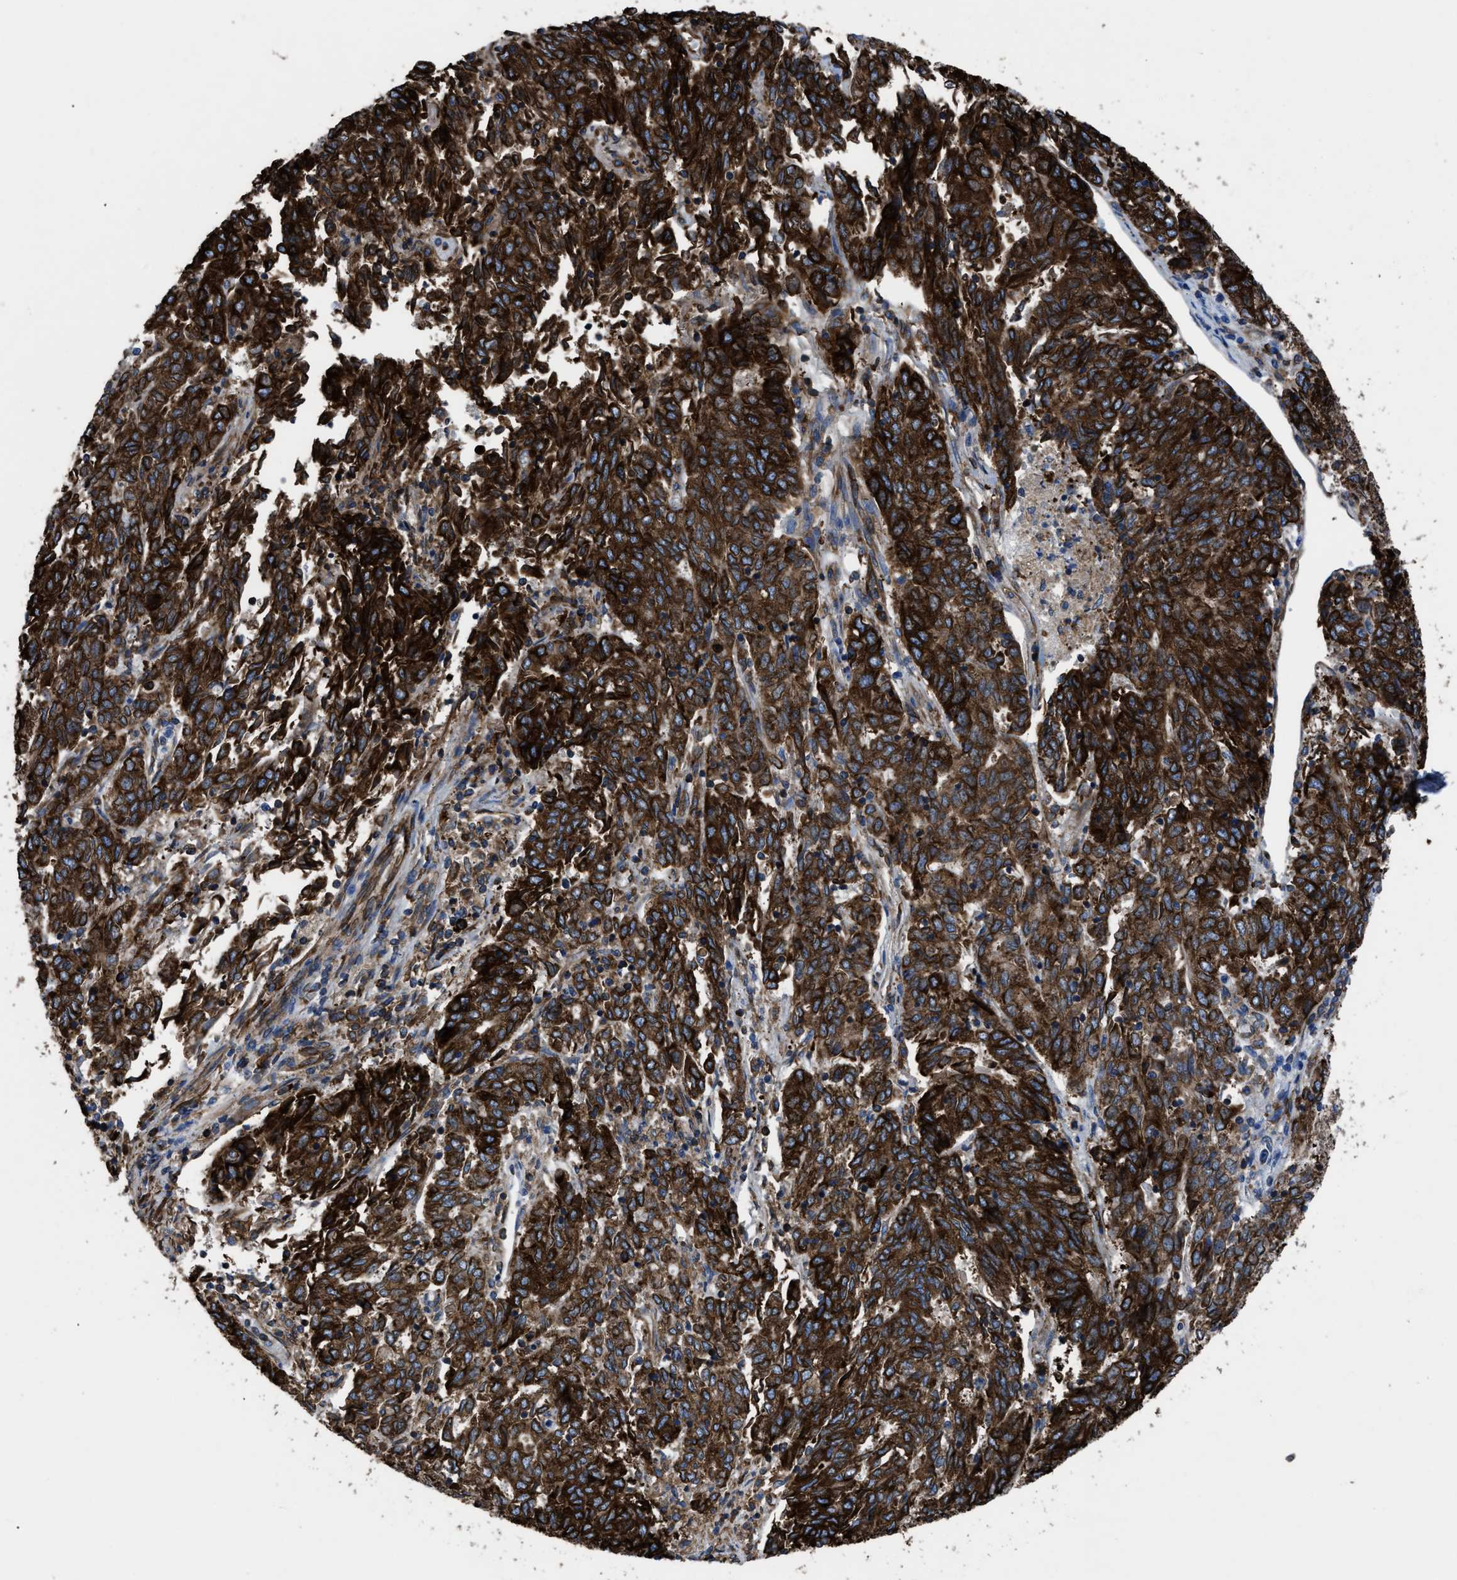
{"staining": {"intensity": "strong", "quantity": ">75%", "location": "cytoplasmic/membranous"}, "tissue": "endometrial cancer", "cell_type": "Tumor cells", "image_type": "cancer", "snomed": [{"axis": "morphology", "description": "Adenocarcinoma, NOS"}, {"axis": "topography", "description": "Endometrium"}], "caption": "There is high levels of strong cytoplasmic/membranous positivity in tumor cells of endometrial adenocarcinoma, as demonstrated by immunohistochemical staining (brown color).", "gene": "CAPRIN1", "patient": {"sex": "female", "age": 80}}